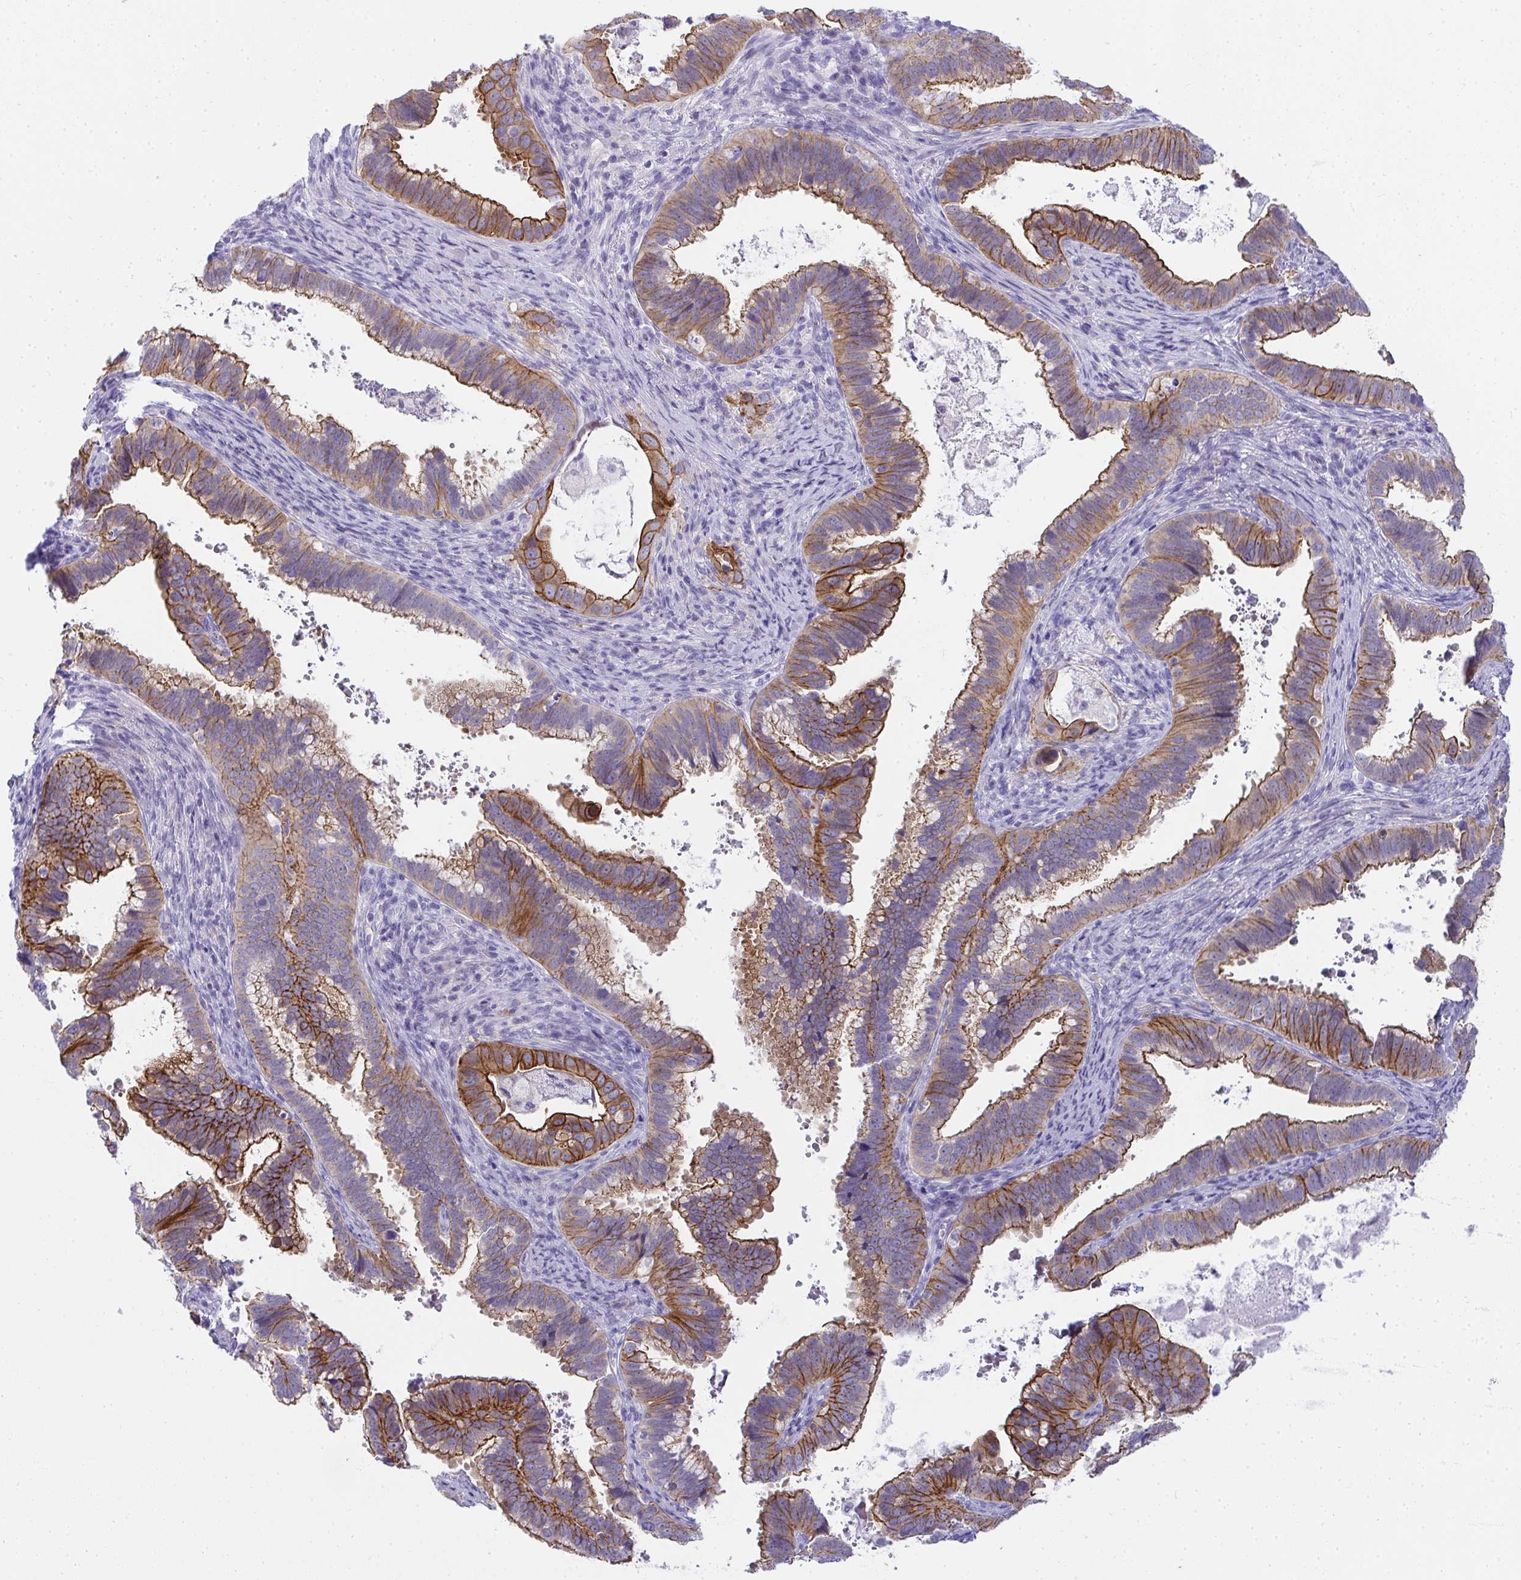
{"staining": {"intensity": "moderate", "quantity": "25%-75%", "location": "cytoplasmic/membranous"}, "tissue": "cervical cancer", "cell_type": "Tumor cells", "image_type": "cancer", "snomed": [{"axis": "morphology", "description": "Adenocarcinoma, NOS"}, {"axis": "topography", "description": "Cervix"}], "caption": "An immunohistochemistry (IHC) photomicrograph of tumor tissue is shown. Protein staining in brown labels moderate cytoplasmic/membranous positivity in cervical cancer (adenocarcinoma) within tumor cells.", "gene": "AK5", "patient": {"sex": "female", "age": 61}}